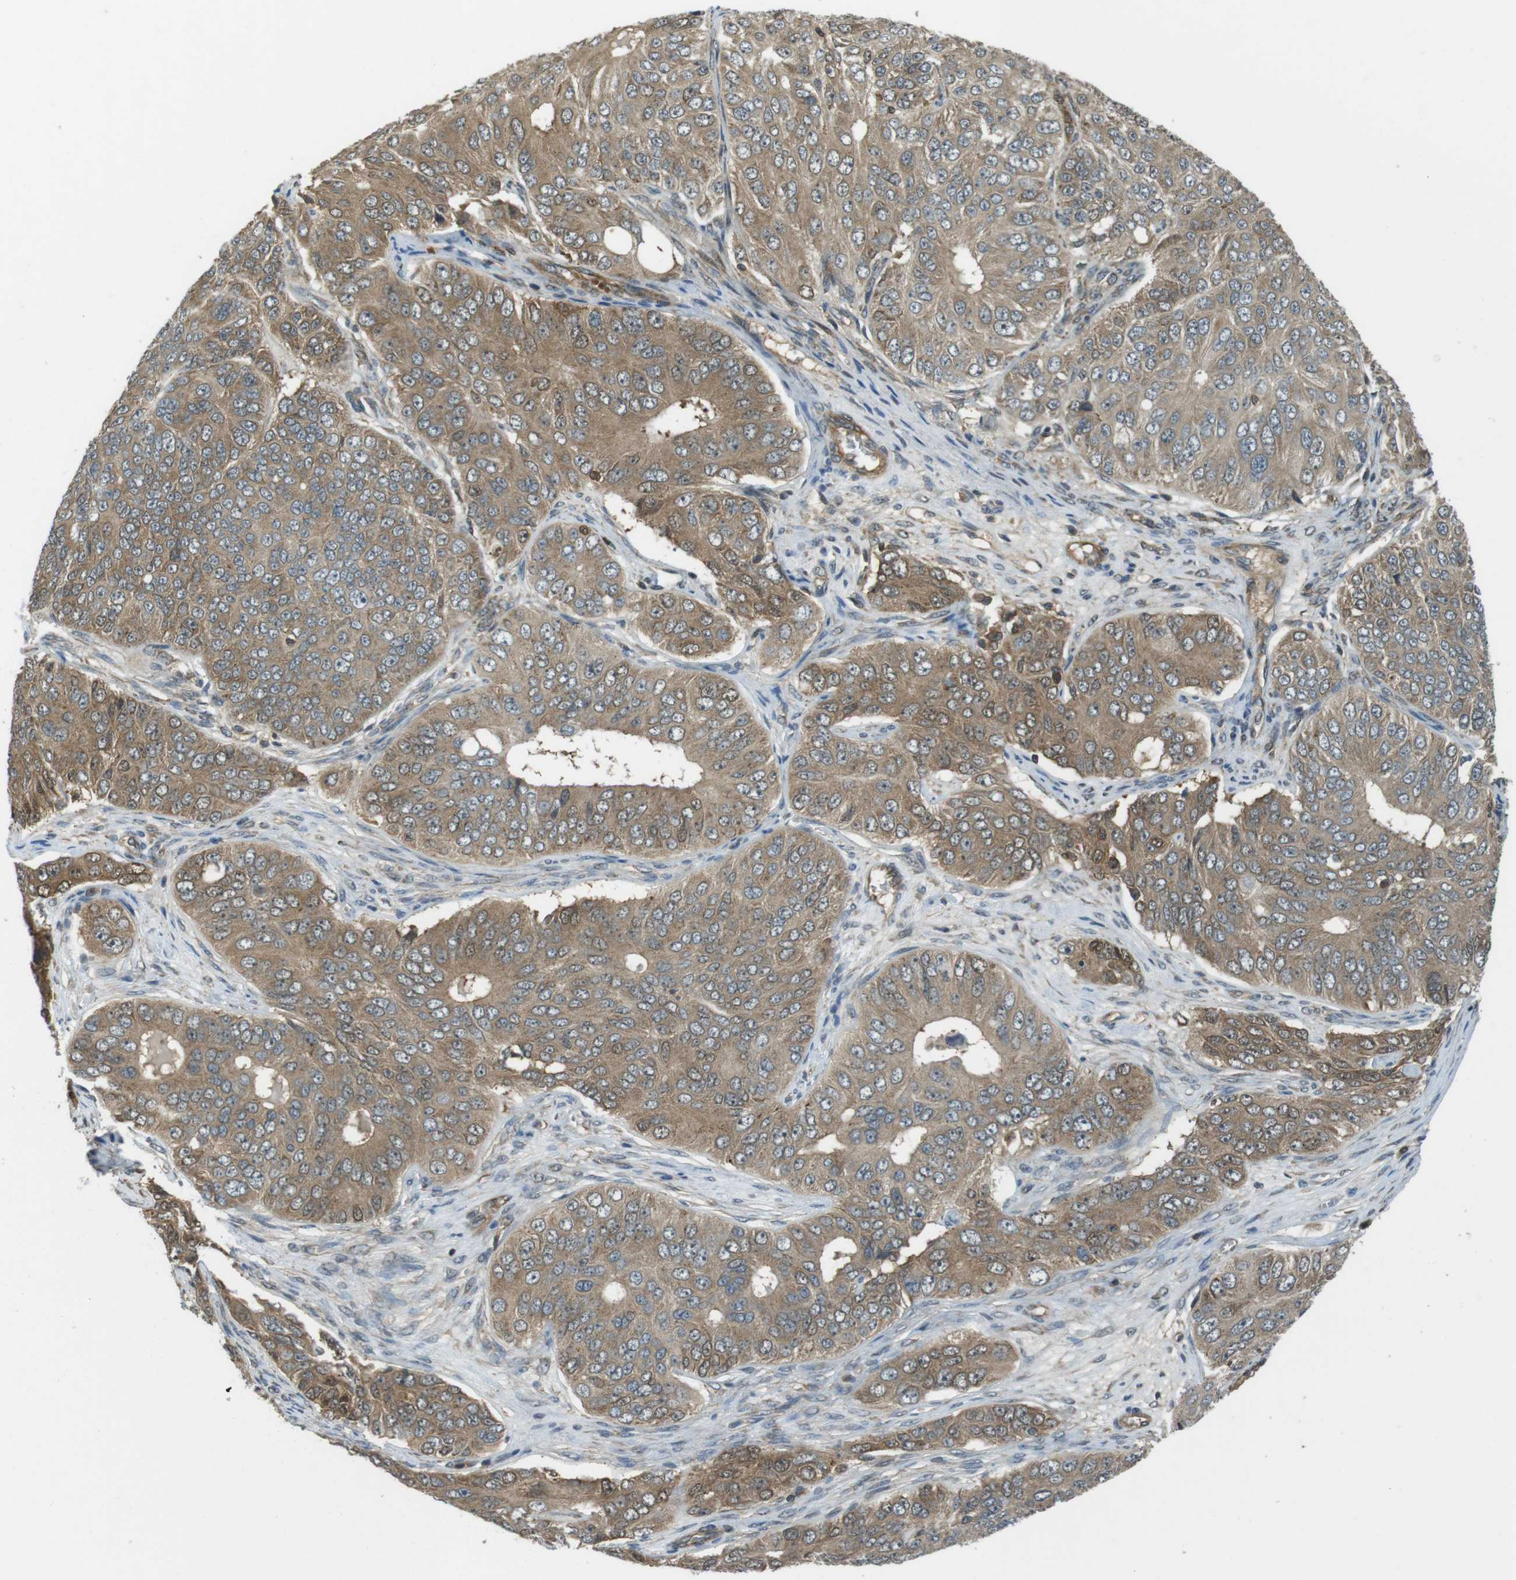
{"staining": {"intensity": "moderate", "quantity": ">75%", "location": "cytoplasmic/membranous"}, "tissue": "ovarian cancer", "cell_type": "Tumor cells", "image_type": "cancer", "snomed": [{"axis": "morphology", "description": "Carcinoma, endometroid"}, {"axis": "topography", "description": "Ovary"}], "caption": "Immunohistochemistry (IHC) of ovarian endometroid carcinoma demonstrates medium levels of moderate cytoplasmic/membranous staining in approximately >75% of tumor cells. The staining is performed using DAB (3,3'-diaminobenzidine) brown chromogen to label protein expression. The nuclei are counter-stained blue using hematoxylin.", "gene": "LRRC3B", "patient": {"sex": "female", "age": 51}}